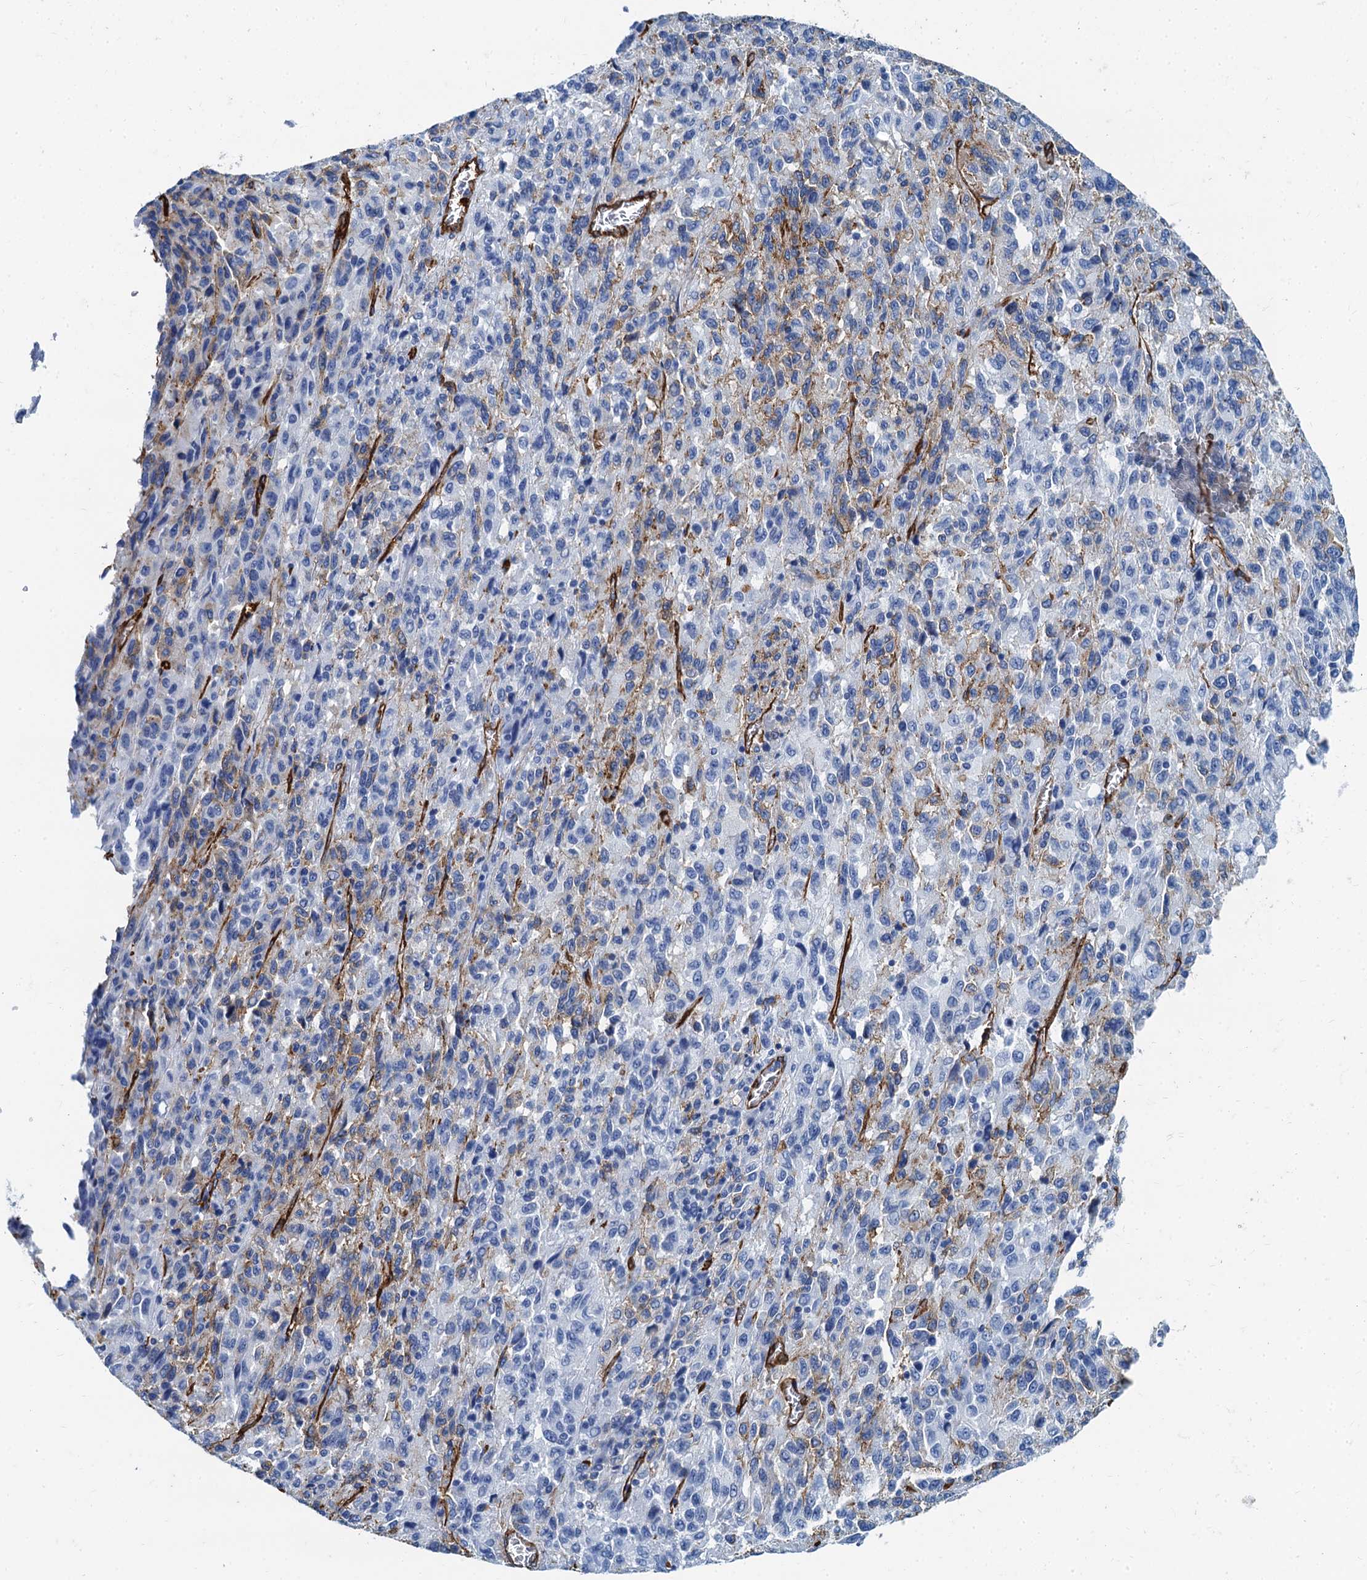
{"staining": {"intensity": "weak", "quantity": "25%-75%", "location": "cytoplasmic/membranous"}, "tissue": "melanoma", "cell_type": "Tumor cells", "image_type": "cancer", "snomed": [{"axis": "morphology", "description": "Malignant melanoma, Metastatic site"}, {"axis": "topography", "description": "Lung"}], "caption": "Immunohistochemical staining of malignant melanoma (metastatic site) shows weak cytoplasmic/membranous protein positivity in approximately 25%-75% of tumor cells.", "gene": "CAVIN2", "patient": {"sex": "male", "age": 64}}